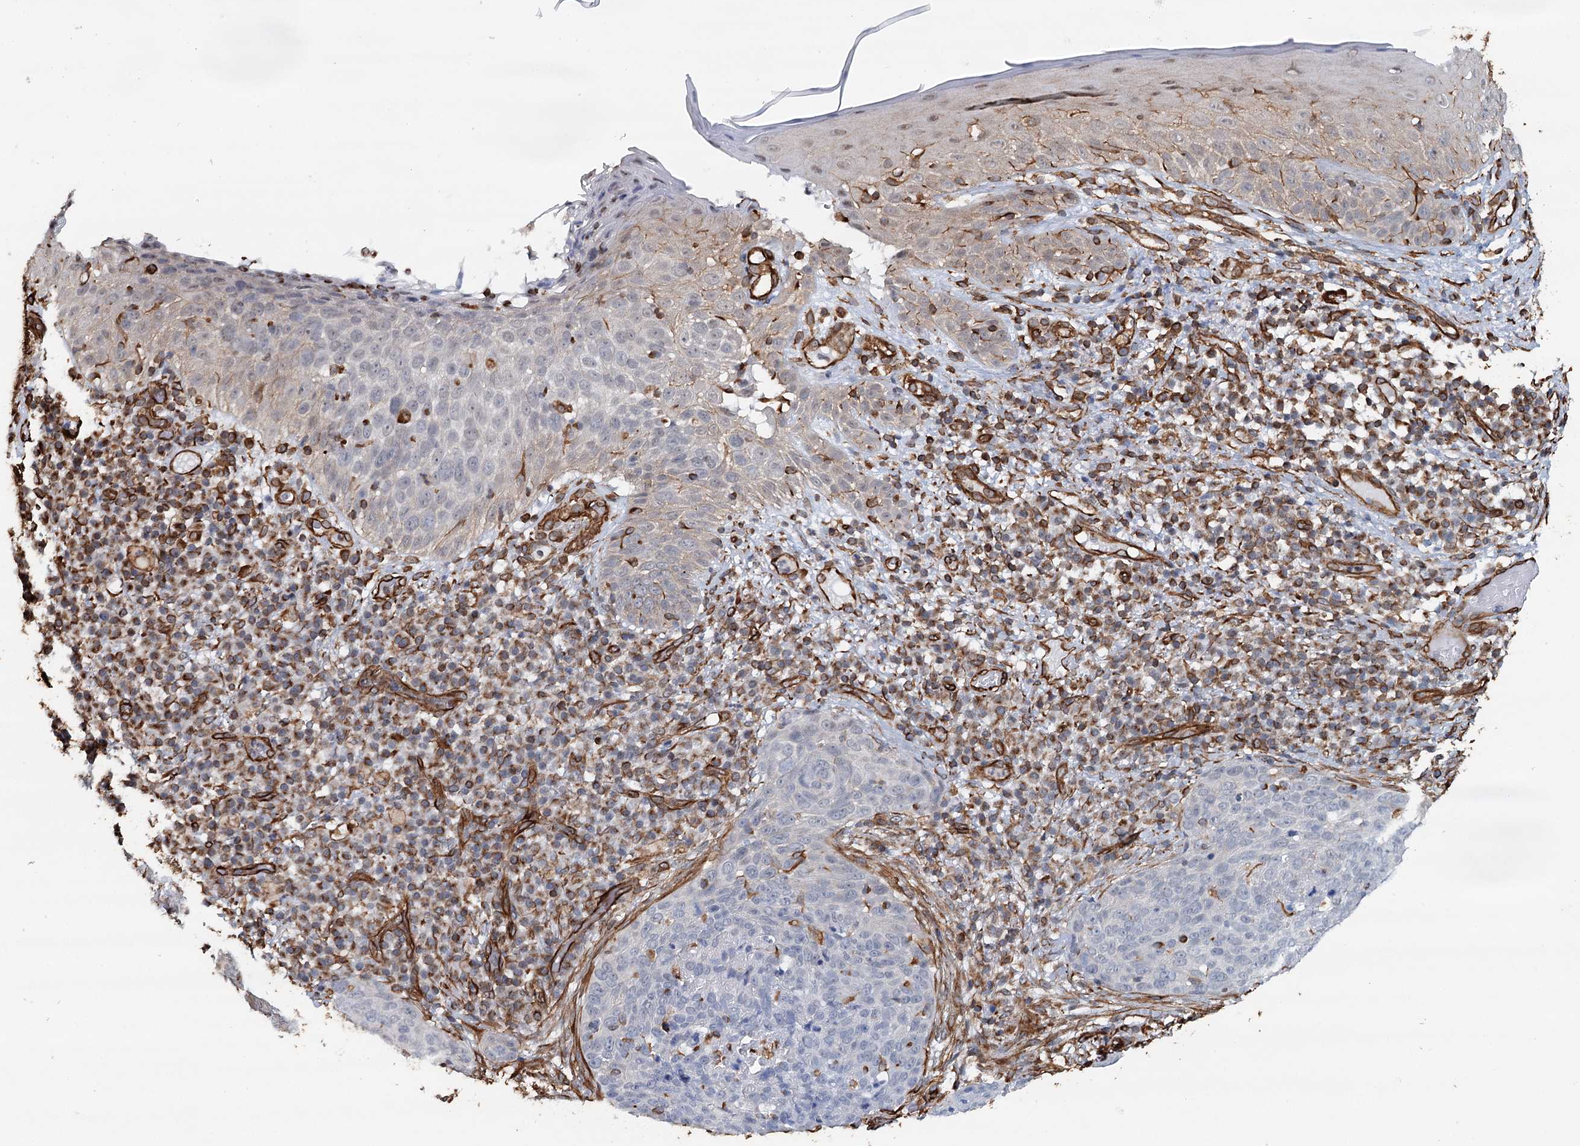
{"staining": {"intensity": "negative", "quantity": "none", "location": "none"}, "tissue": "skin cancer", "cell_type": "Tumor cells", "image_type": "cancer", "snomed": [{"axis": "morphology", "description": "Squamous cell carcinoma in situ, NOS"}, {"axis": "morphology", "description": "Squamous cell carcinoma, NOS"}, {"axis": "topography", "description": "Skin"}], "caption": "This is an immunohistochemistry (IHC) histopathology image of human skin cancer. There is no expression in tumor cells.", "gene": "SYNPO", "patient": {"sex": "male", "age": 93}}